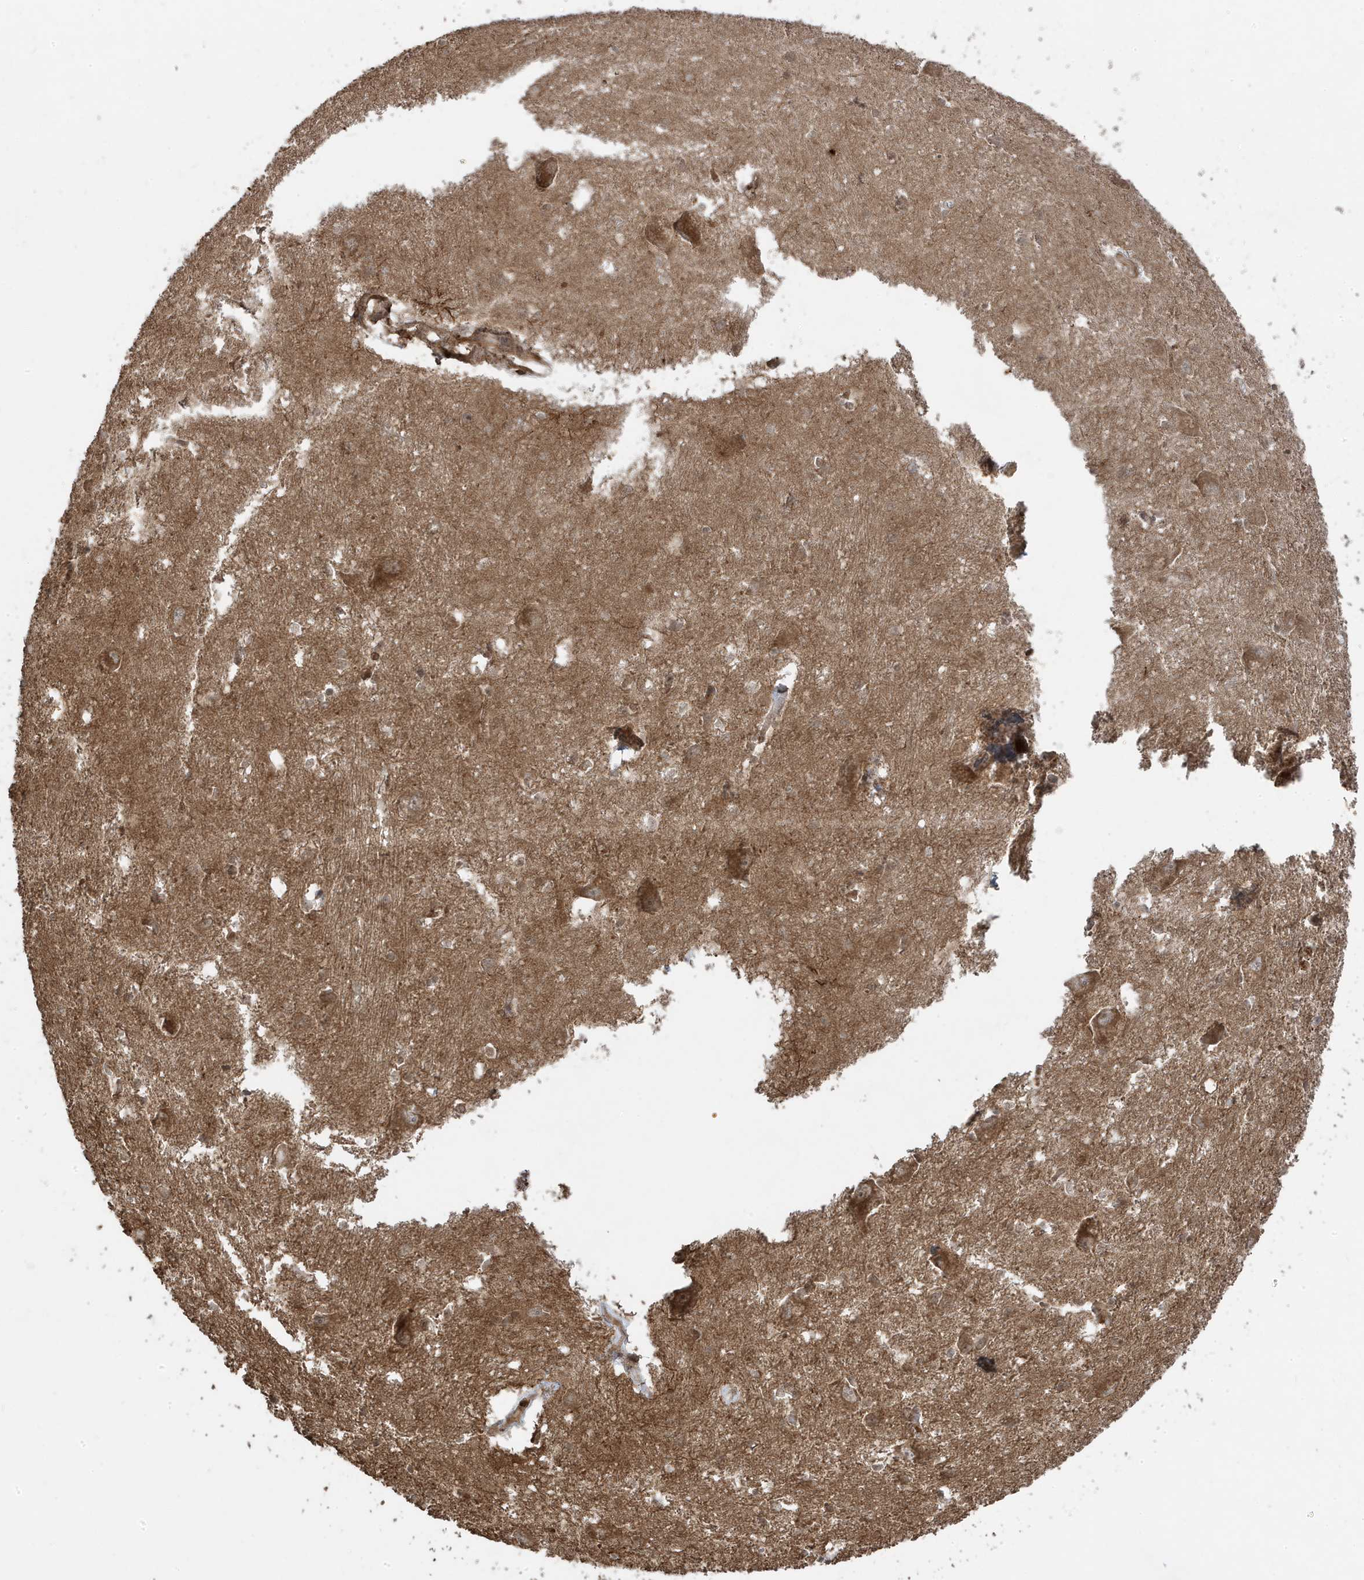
{"staining": {"intensity": "moderate", "quantity": "<25%", "location": "cytoplasmic/membranous"}, "tissue": "caudate", "cell_type": "Glial cells", "image_type": "normal", "snomed": [{"axis": "morphology", "description": "Normal tissue, NOS"}, {"axis": "topography", "description": "Lateral ventricle wall"}], "caption": "Moderate cytoplasmic/membranous expression is seen in about <25% of glial cells in unremarkable caudate. (Brightfield microscopy of DAB IHC at high magnification).", "gene": "ASAP1", "patient": {"sex": "male", "age": 37}}